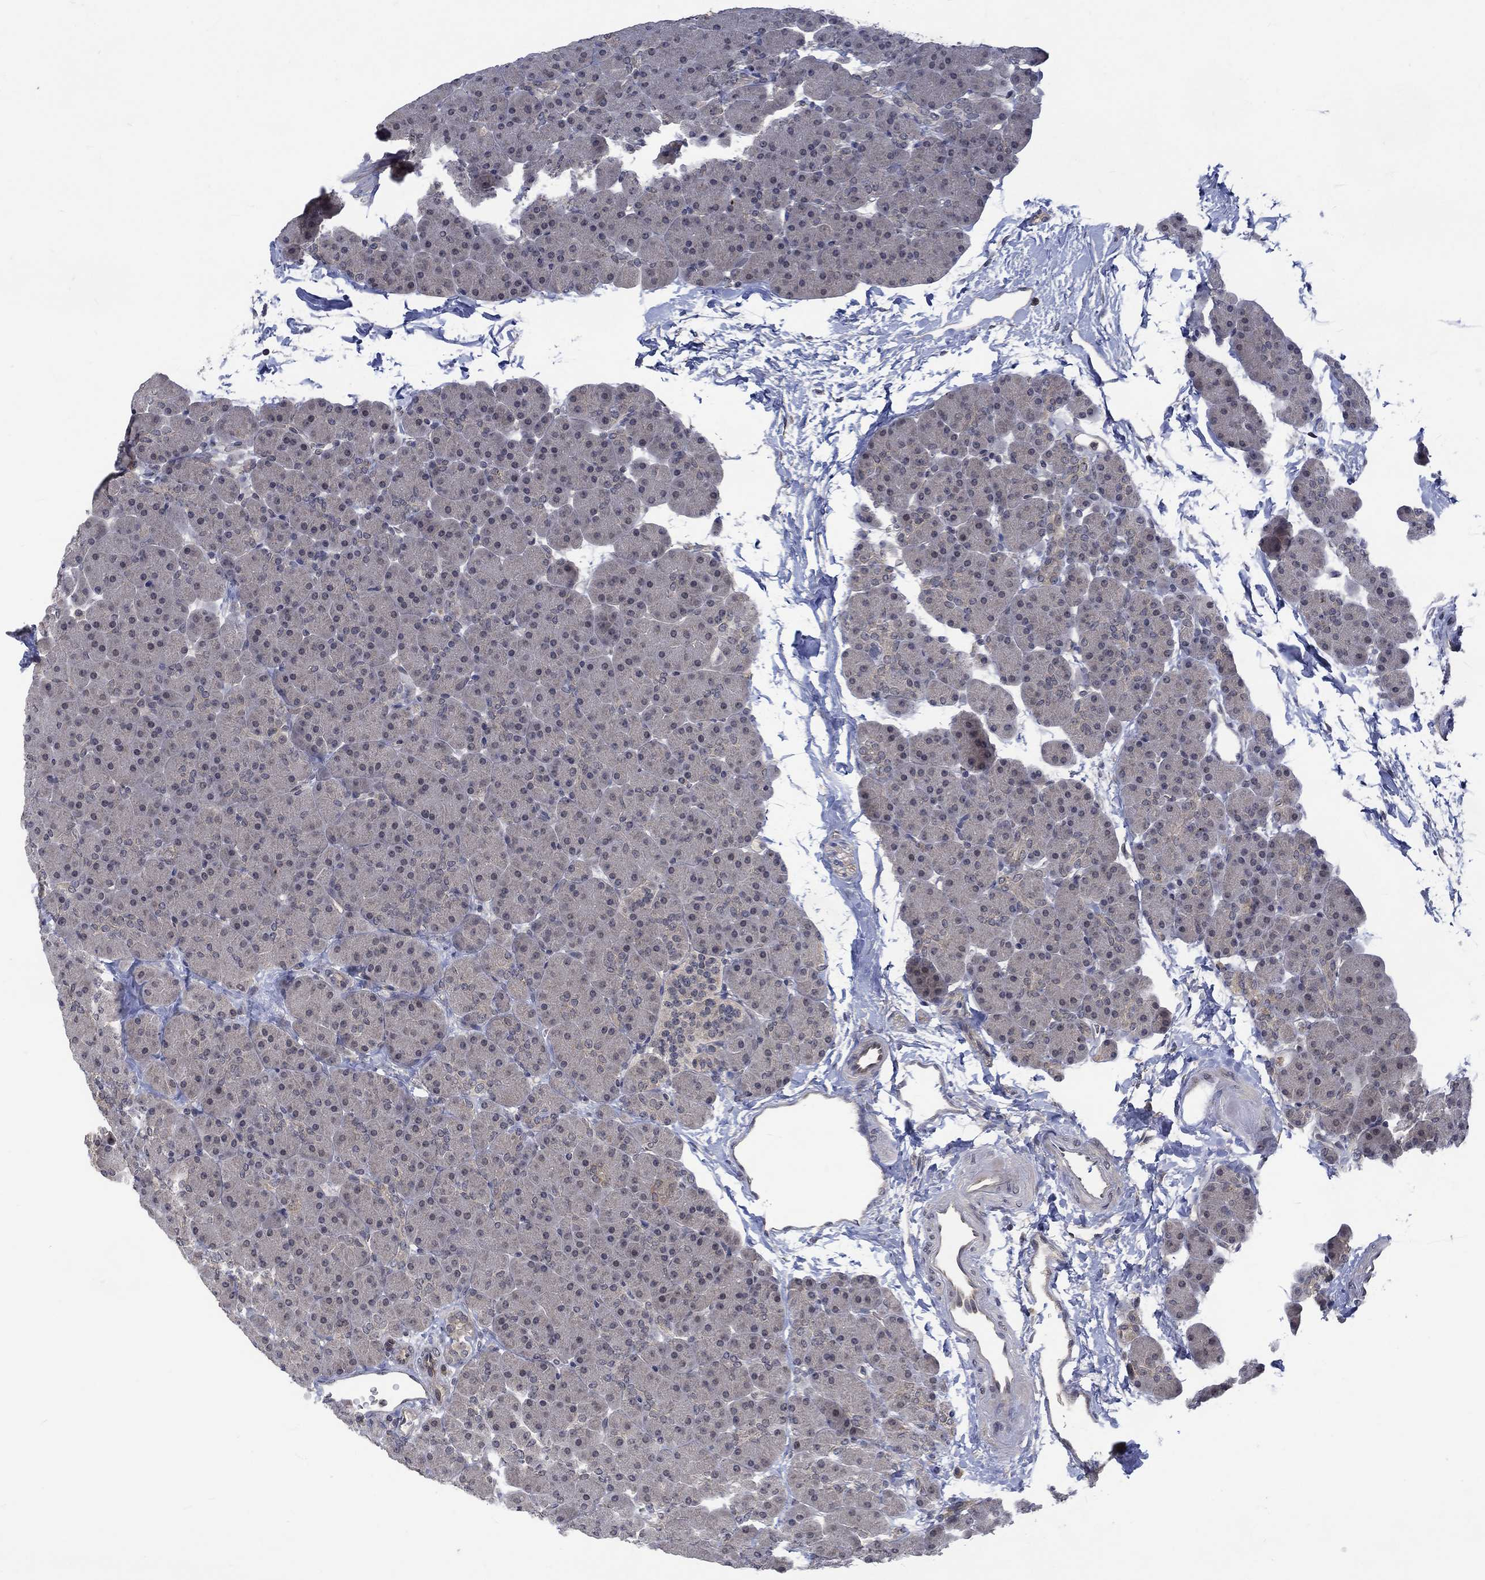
{"staining": {"intensity": "negative", "quantity": "none", "location": "none"}, "tissue": "pancreas", "cell_type": "Exocrine glandular cells", "image_type": "normal", "snomed": [{"axis": "morphology", "description": "Normal tissue, NOS"}, {"axis": "topography", "description": "Pancreas"}], "caption": "DAB immunohistochemical staining of normal human pancreas exhibits no significant positivity in exocrine glandular cells.", "gene": "GRIN2D", "patient": {"sex": "female", "age": 44}}